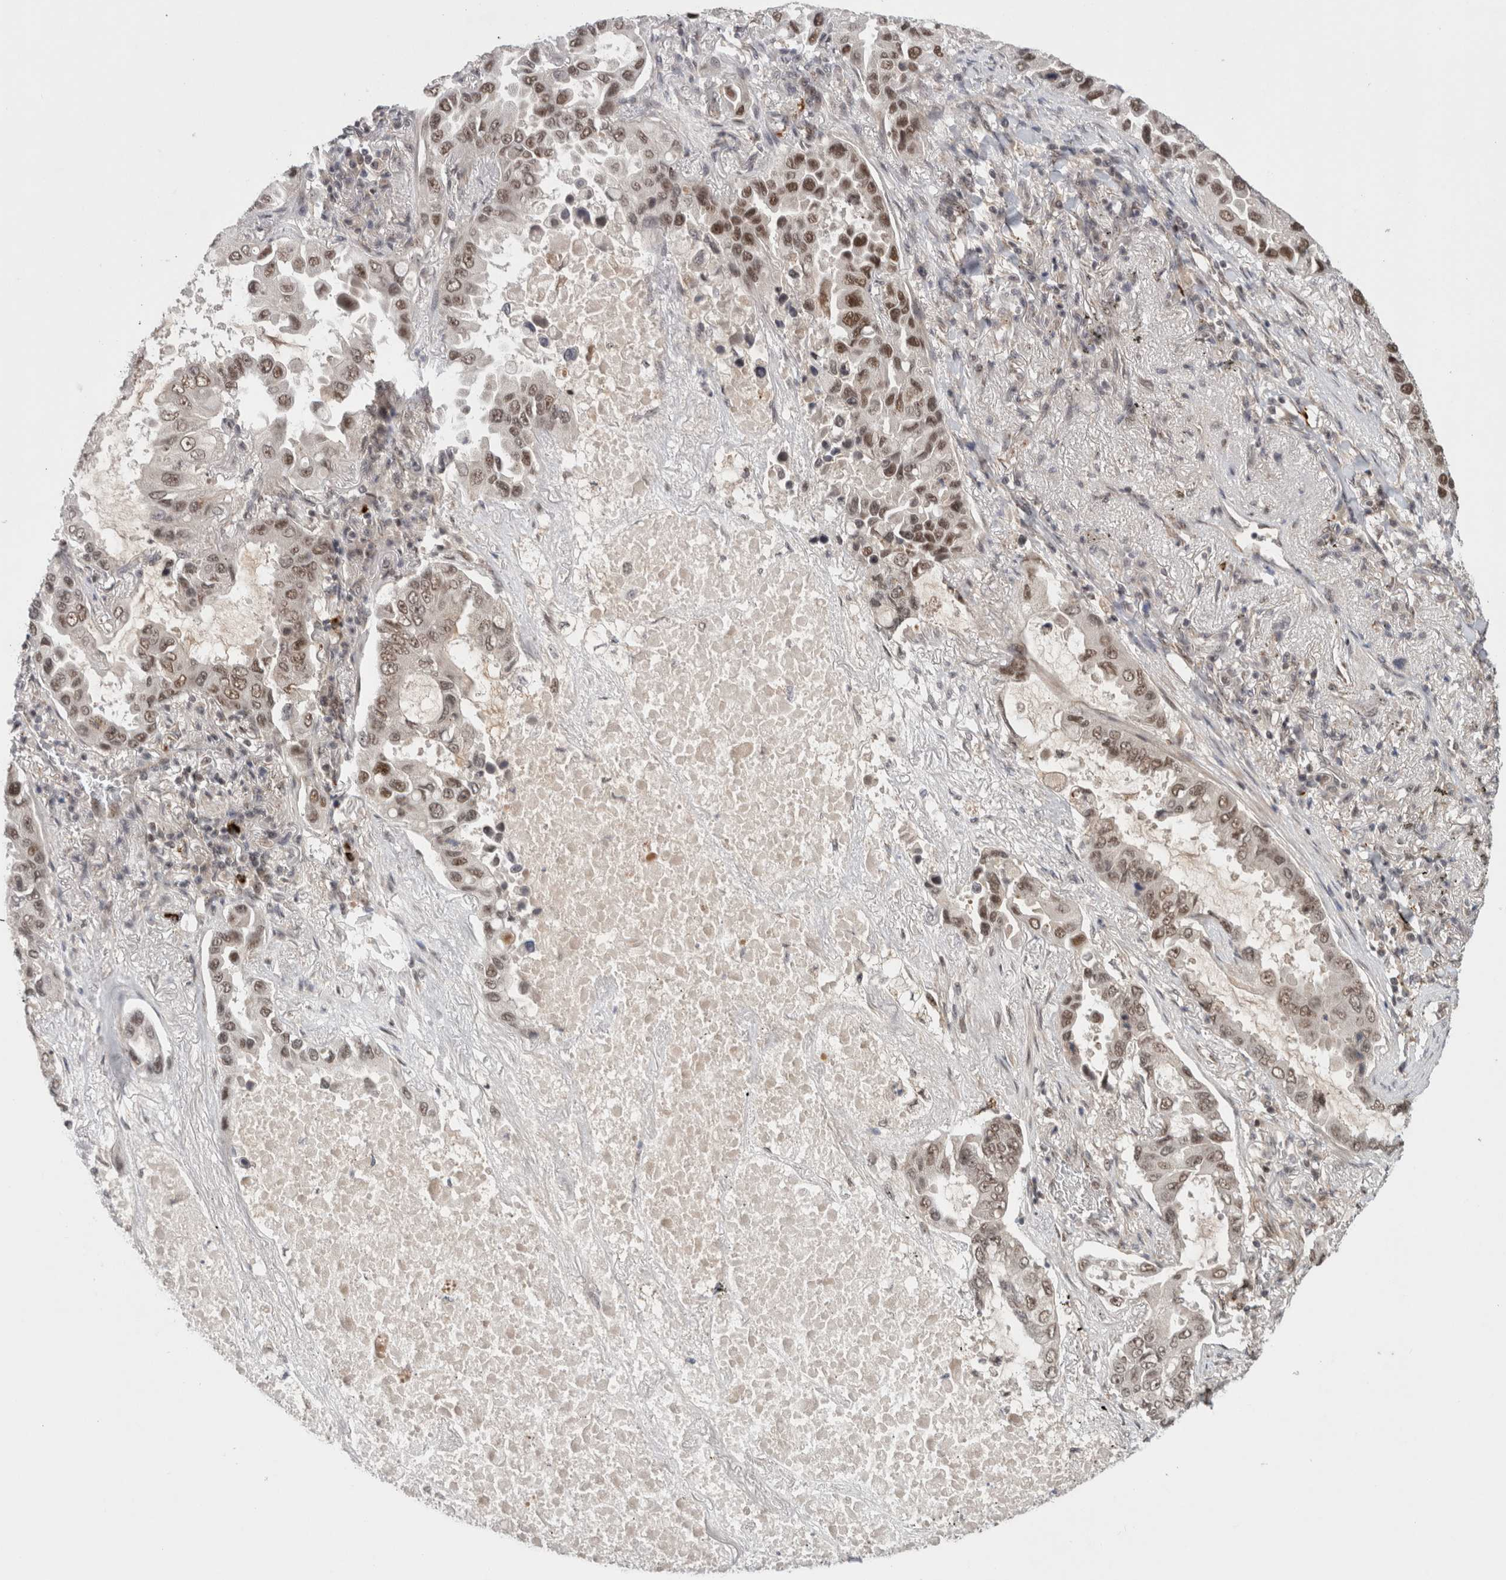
{"staining": {"intensity": "moderate", "quantity": ">75%", "location": "nuclear"}, "tissue": "lung cancer", "cell_type": "Tumor cells", "image_type": "cancer", "snomed": [{"axis": "morphology", "description": "Adenocarcinoma, NOS"}, {"axis": "topography", "description": "Lung"}], "caption": "An immunohistochemistry (IHC) image of tumor tissue is shown. Protein staining in brown labels moderate nuclear positivity in lung cancer within tumor cells. Using DAB (brown) and hematoxylin (blue) stains, captured at high magnification using brightfield microscopy.", "gene": "MPHOSPH6", "patient": {"sex": "male", "age": 64}}